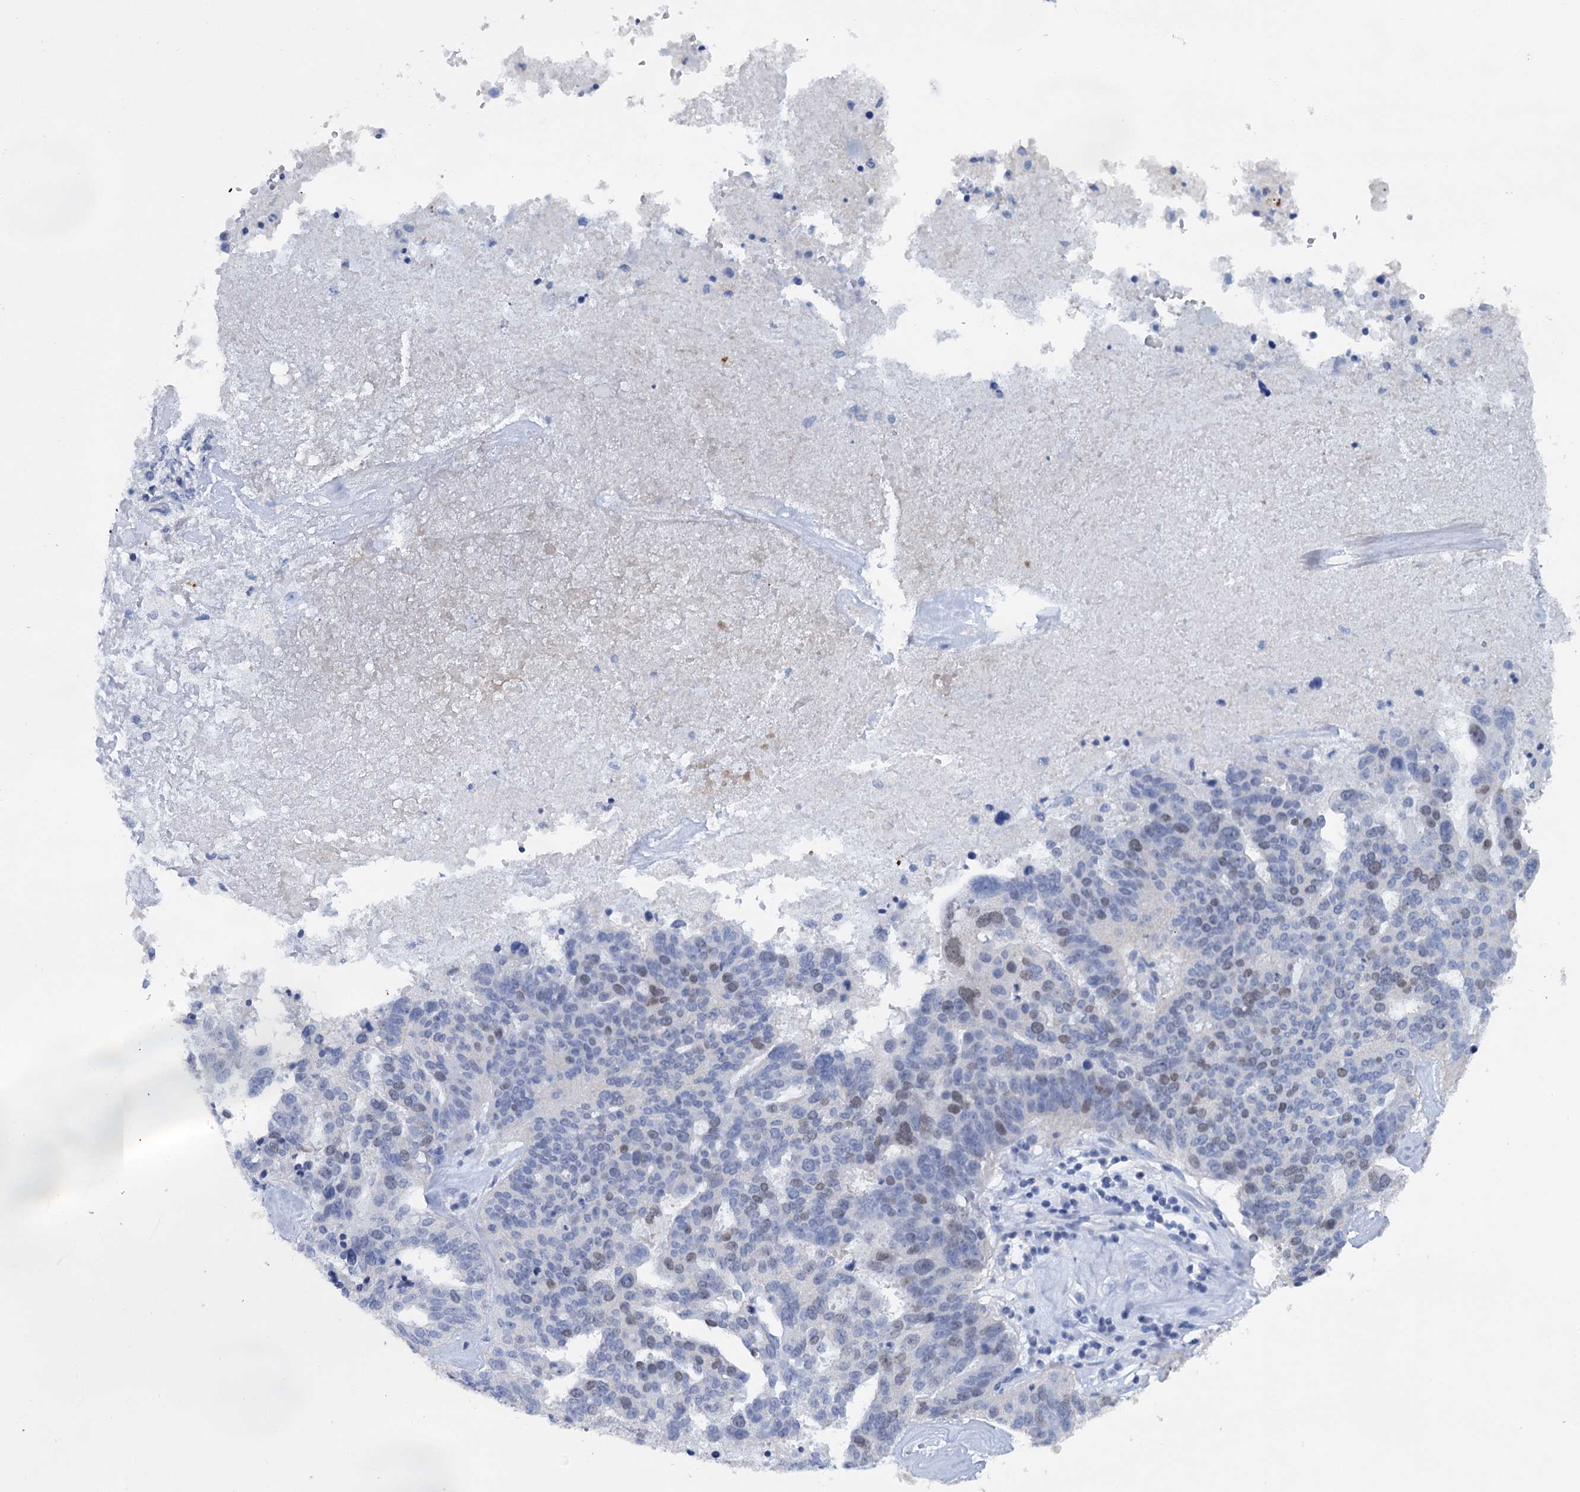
{"staining": {"intensity": "weak", "quantity": "<25%", "location": "nuclear"}, "tissue": "ovarian cancer", "cell_type": "Tumor cells", "image_type": "cancer", "snomed": [{"axis": "morphology", "description": "Cystadenocarcinoma, serous, NOS"}, {"axis": "topography", "description": "Ovary"}], "caption": "Immunohistochemical staining of human ovarian serous cystadenocarcinoma reveals no significant expression in tumor cells.", "gene": "FAM111B", "patient": {"sex": "female", "age": 59}}